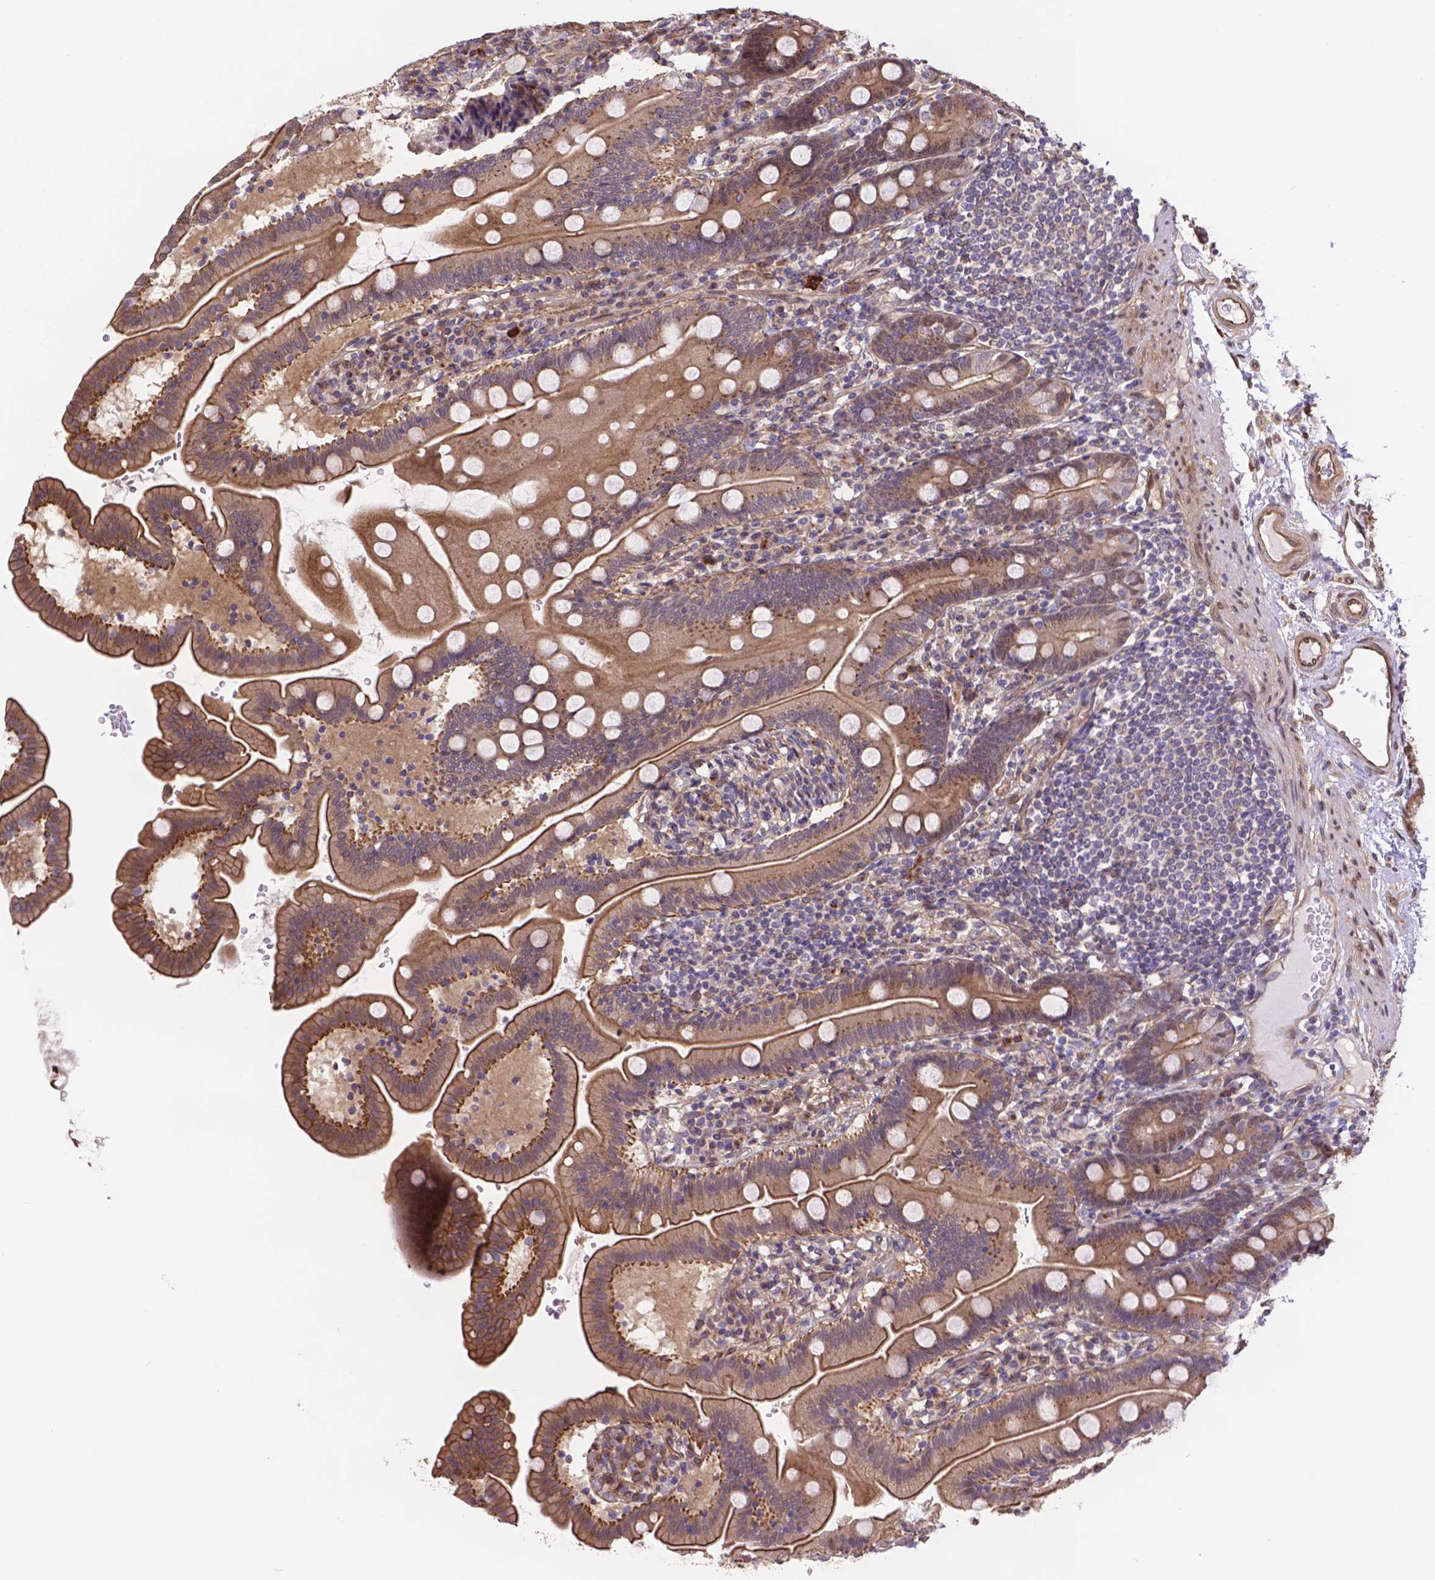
{"staining": {"intensity": "moderate", "quantity": ">75%", "location": "cytoplasmic/membranous"}, "tissue": "duodenum", "cell_type": "Glandular cells", "image_type": "normal", "snomed": [{"axis": "morphology", "description": "Normal tissue, NOS"}, {"axis": "topography", "description": "Duodenum"}], "caption": "IHC of normal duodenum exhibits medium levels of moderate cytoplasmic/membranous expression in about >75% of glandular cells.", "gene": "YAP1", "patient": {"sex": "female", "age": 67}}